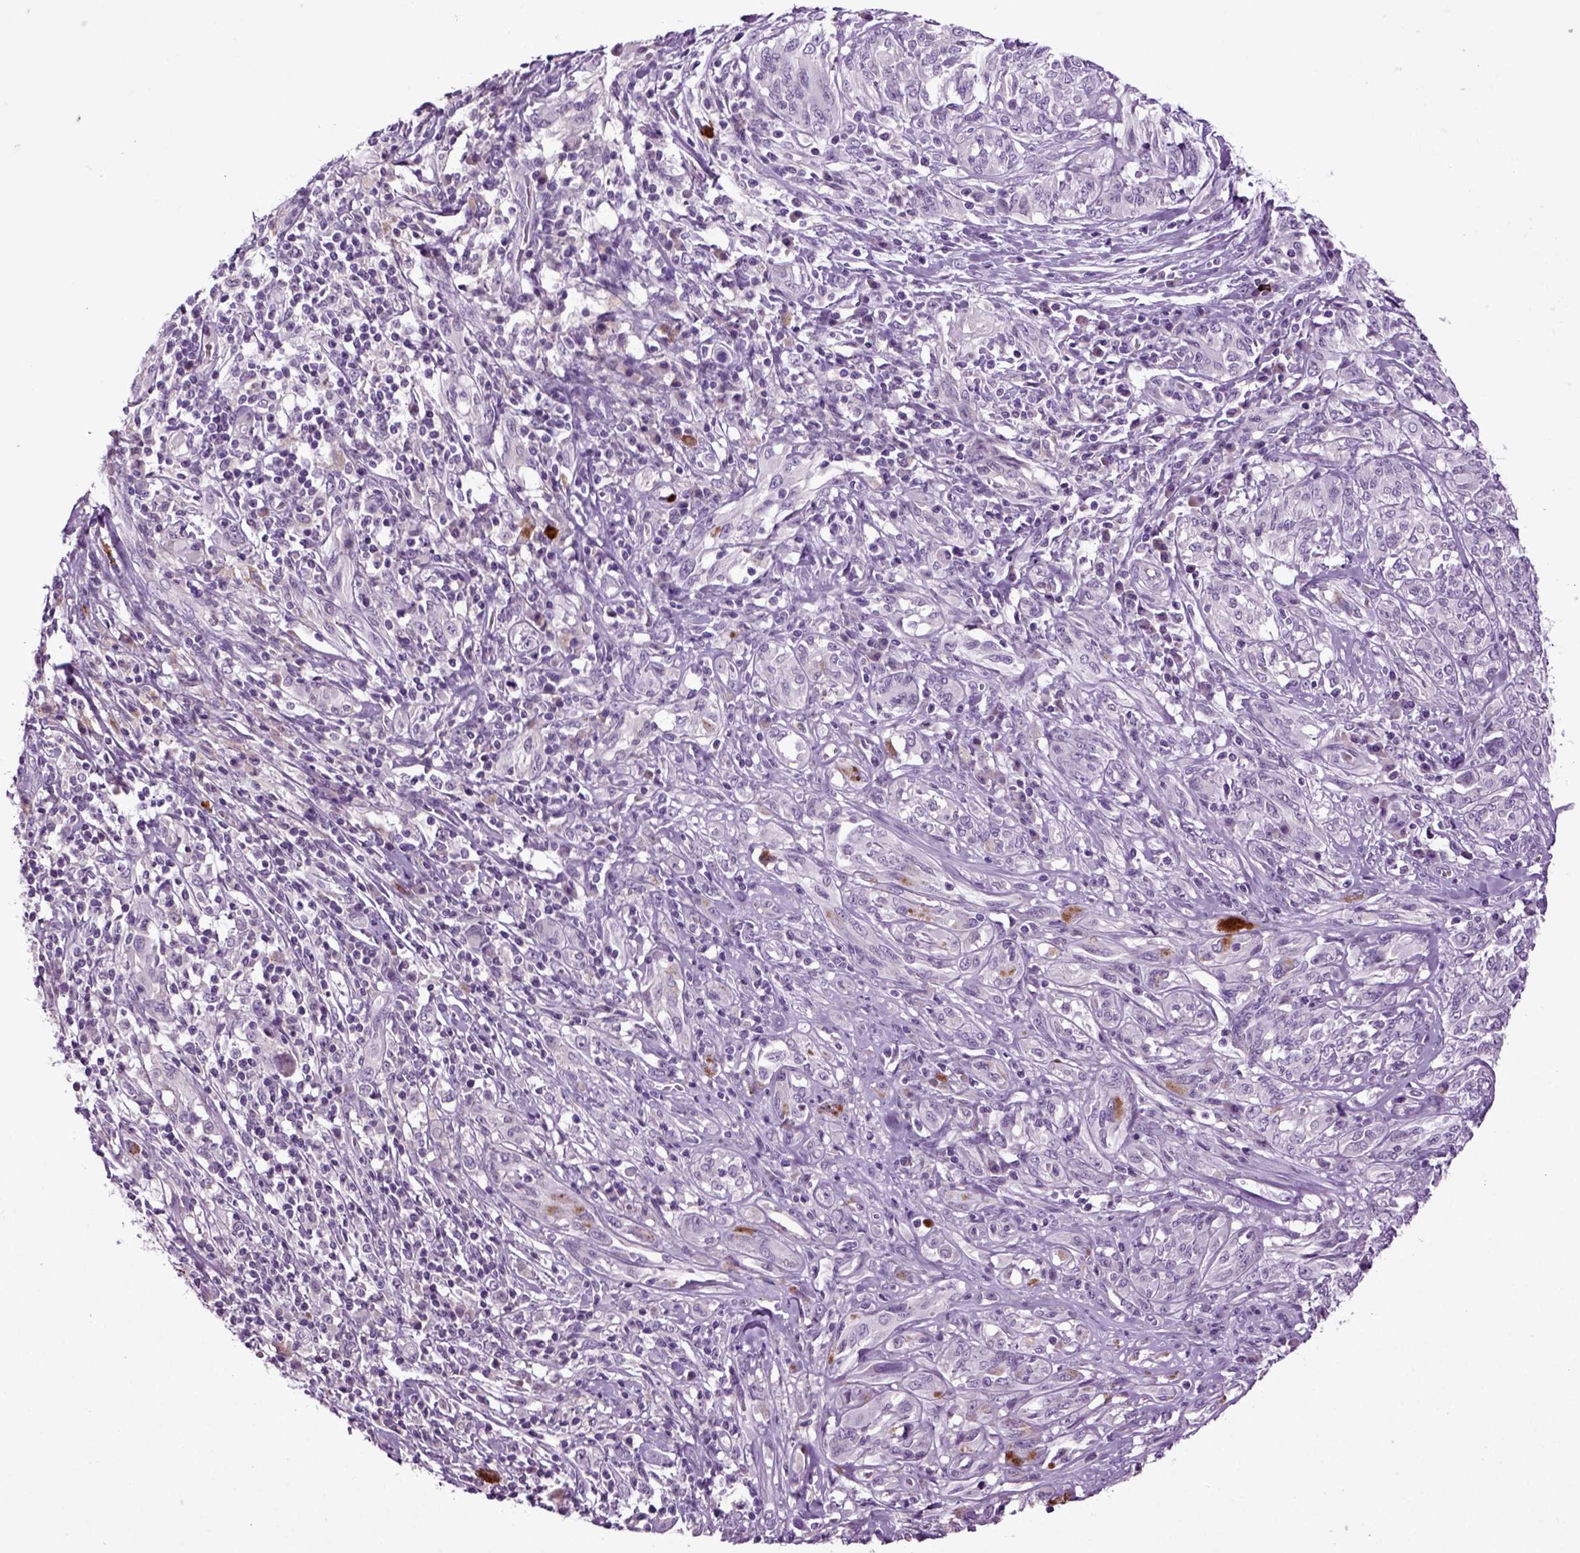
{"staining": {"intensity": "negative", "quantity": "none", "location": "none"}, "tissue": "melanoma", "cell_type": "Tumor cells", "image_type": "cancer", "snomed": [{"axis": "morphology", "description": "Malignant melanoma, NOS"}, {"axis": "topography", "description": "Skin"}], "caption": "Melanoma was stained to show a protein in brown. There is no significant staining in tumor cells.", "gene": "FGF11", "patient": {"sex": "female", "age": 91}}